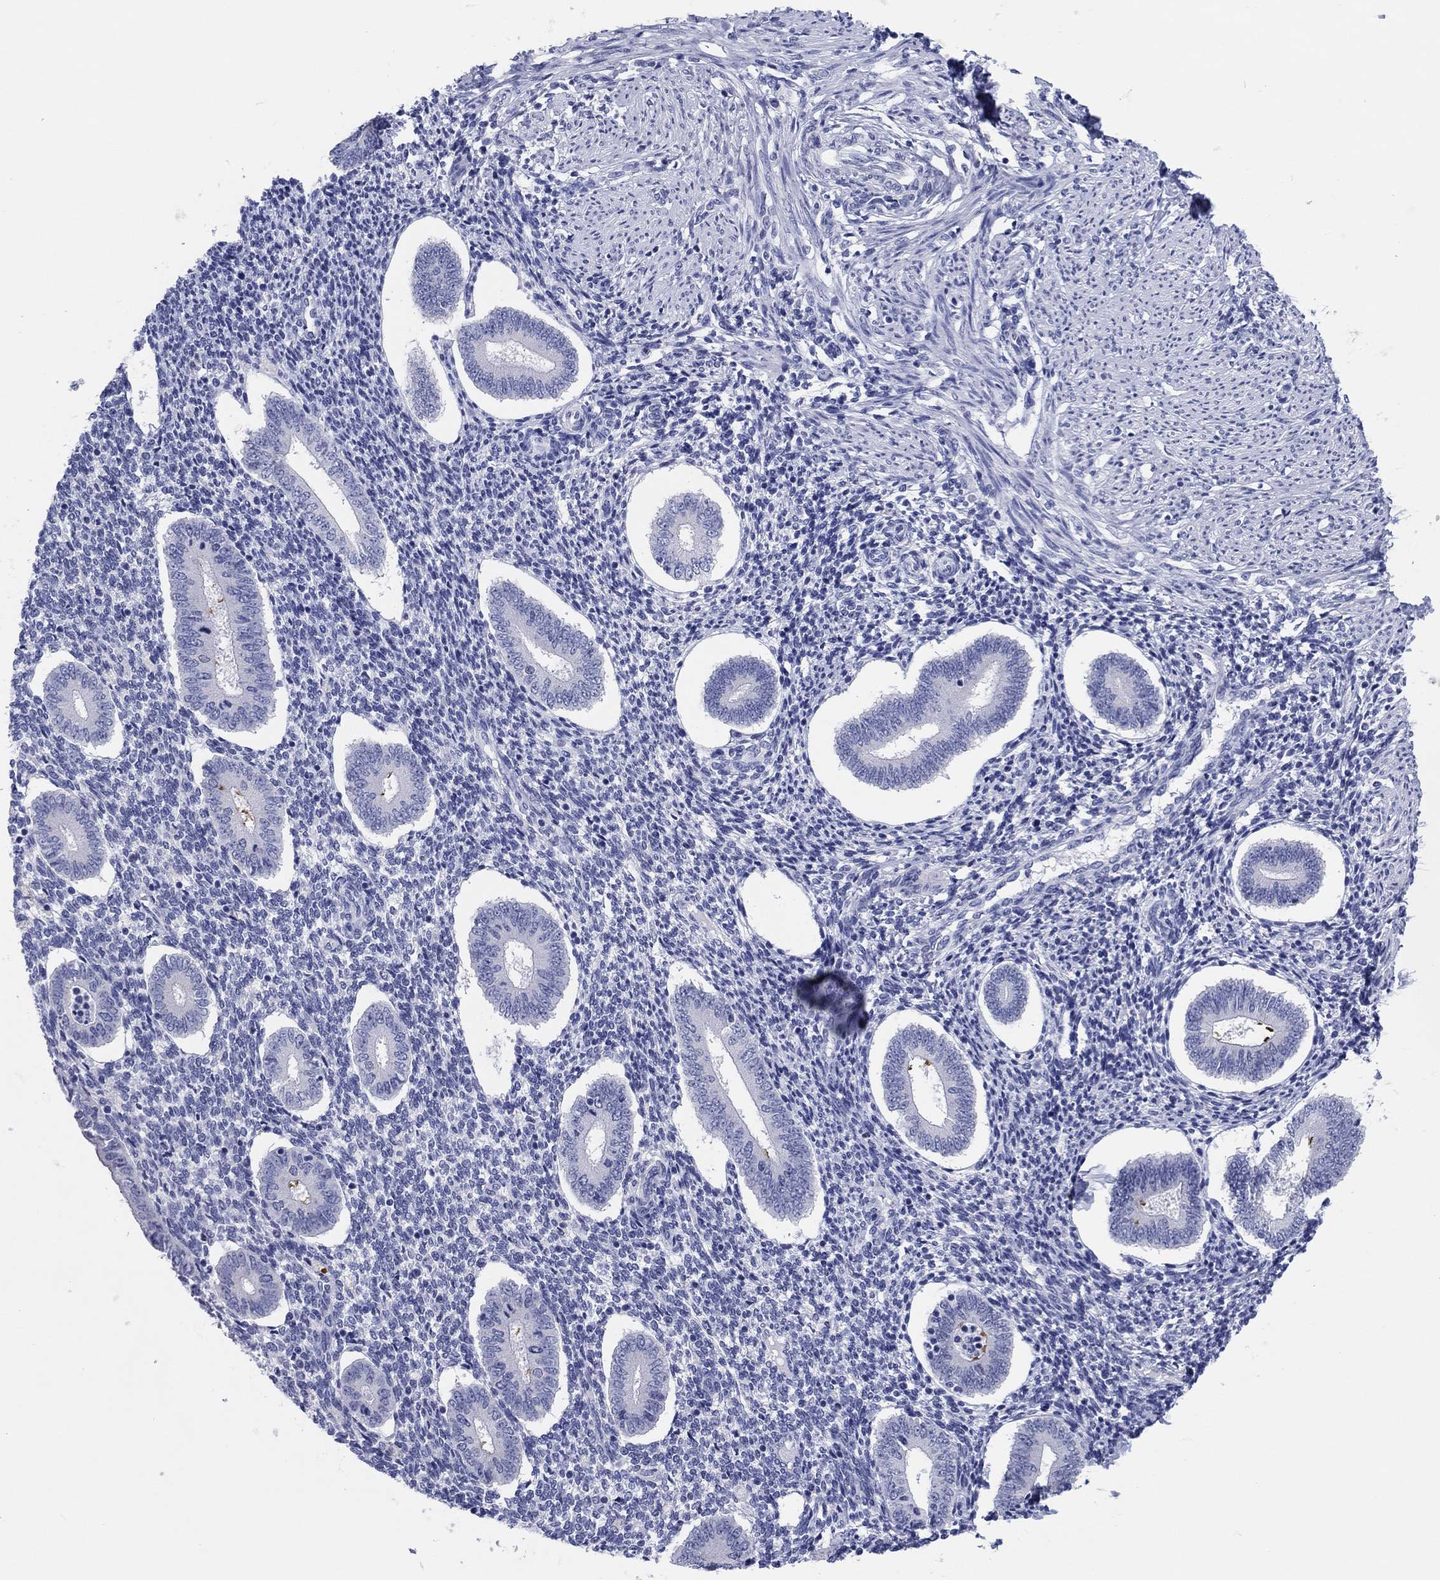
{"staining": {"intensity": "negative", "quantity": "none", "location": "none"}, "tissue": "endometrium", "cell_type": "Cells in endometrial stroma", "image_type": "normal", "snomed": [{"axis": "morphology", "description": "Normal tissue, NOS"}, {"axis": "topography", "description": "Endometrium"}], "caption": "High magnification brightfield microscopy of normal endometrium stained with DAB (brown) and counterstained with hematoxylin (blue): cells in endometrial stroma show no significant expression.", "gene": "ERICH3", "patient": {"sex": "female", "age": 40}}